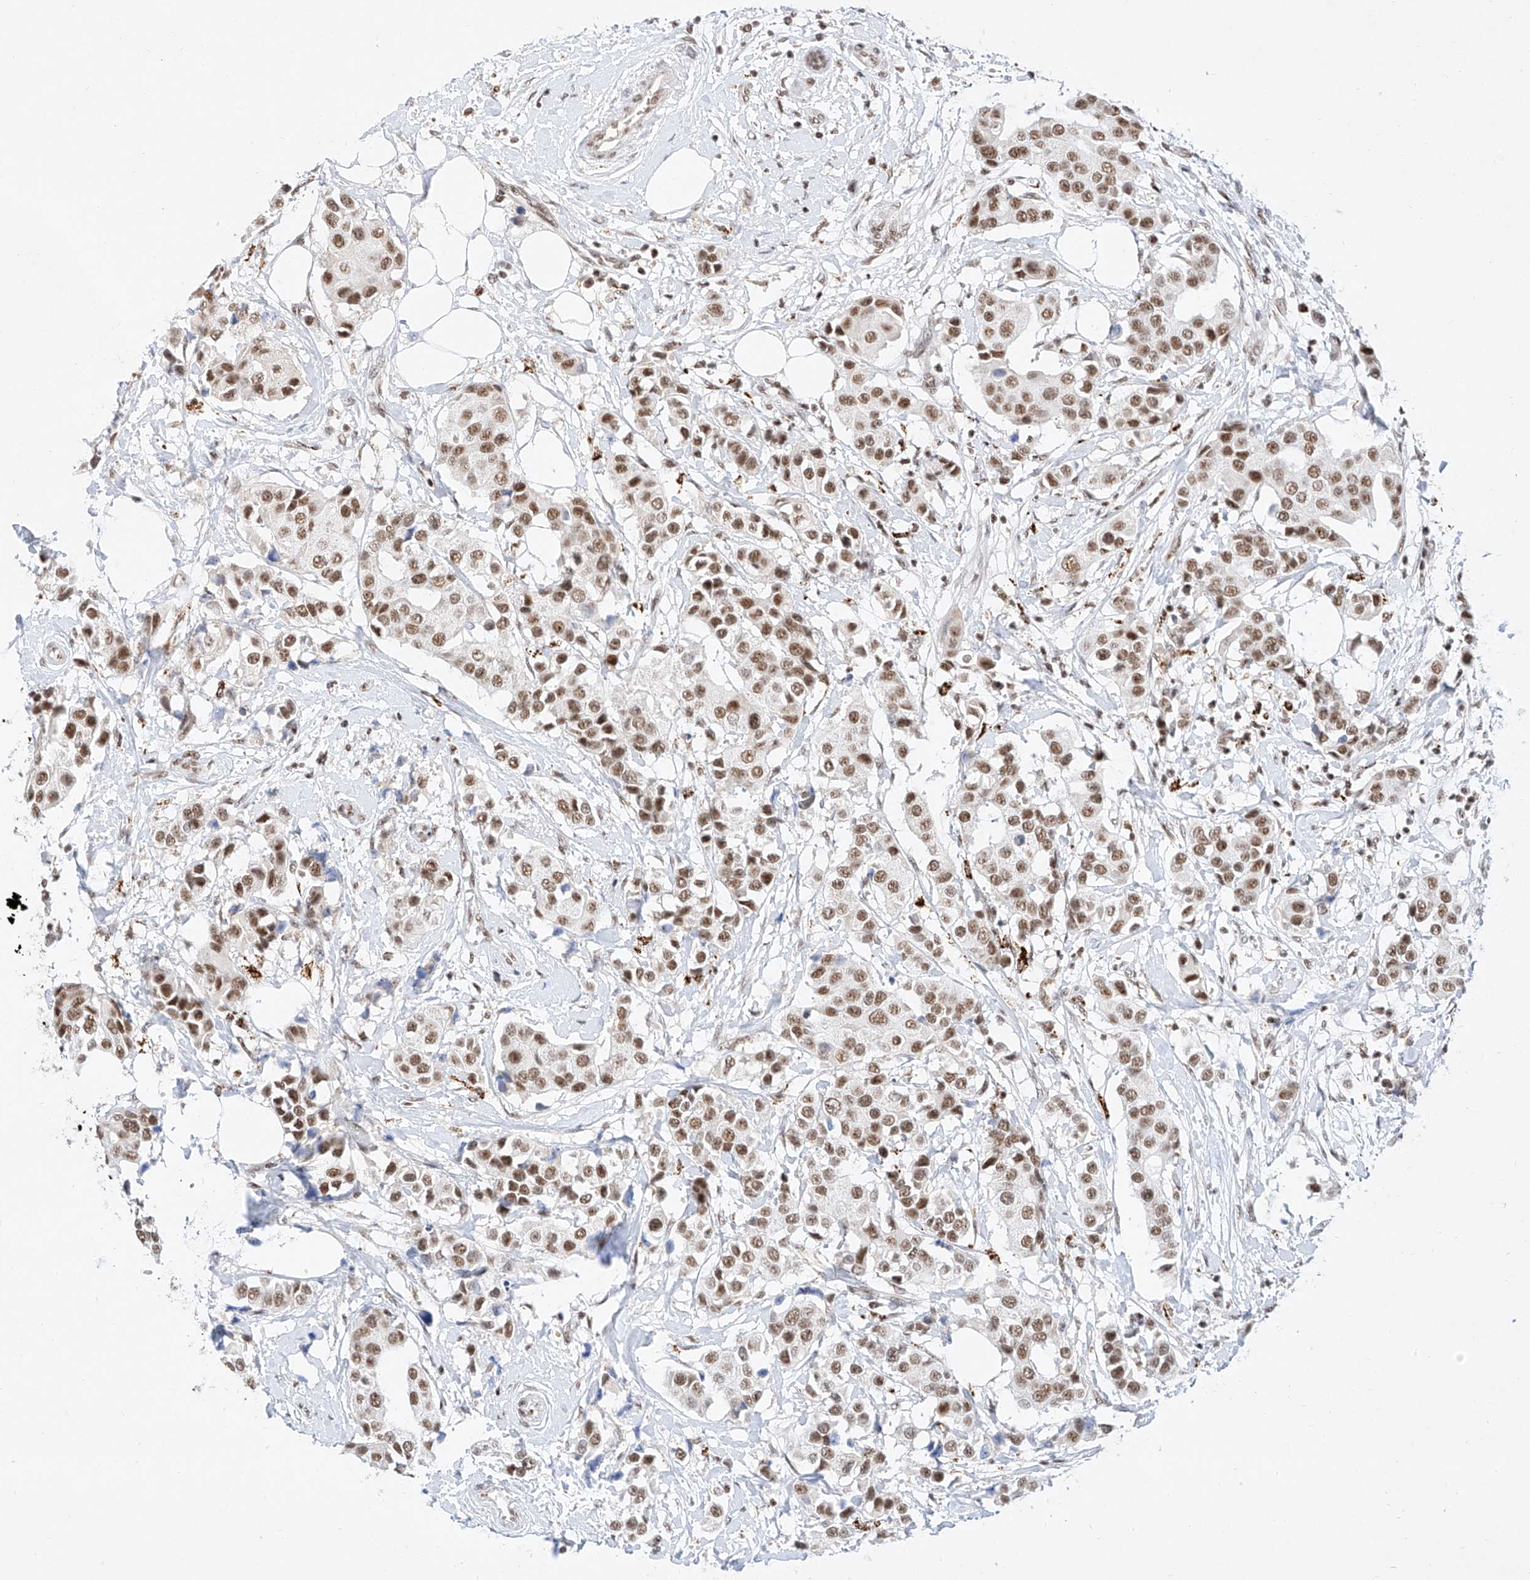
{"staining": {"intensity": "moderate", "quantity": ">75%", "location": "nuclear"}, "tissue": "breast cancer", "cell_type": "Tumor cells", "image_type": "cancer", "snomed": [{"axis": "morphology", "description": "Normal tissue, NOS"}, {"axis": "morphology", "description": "Duct carcinoma"}, {"axis": "topography", "description": "Breast"}], "caption": "IHC staining of breast cancer, which demonstrates medium levels of moderate nuclear expression in about >75% of tumor cells indicating moderate nuclear protein staining. The staining was performed using DAB (brown) for protein detection and nuclei were counterstained in hematoxylin (blue).", "gene": "NRF1", "patient": {"sex": "female", "age": 39}}